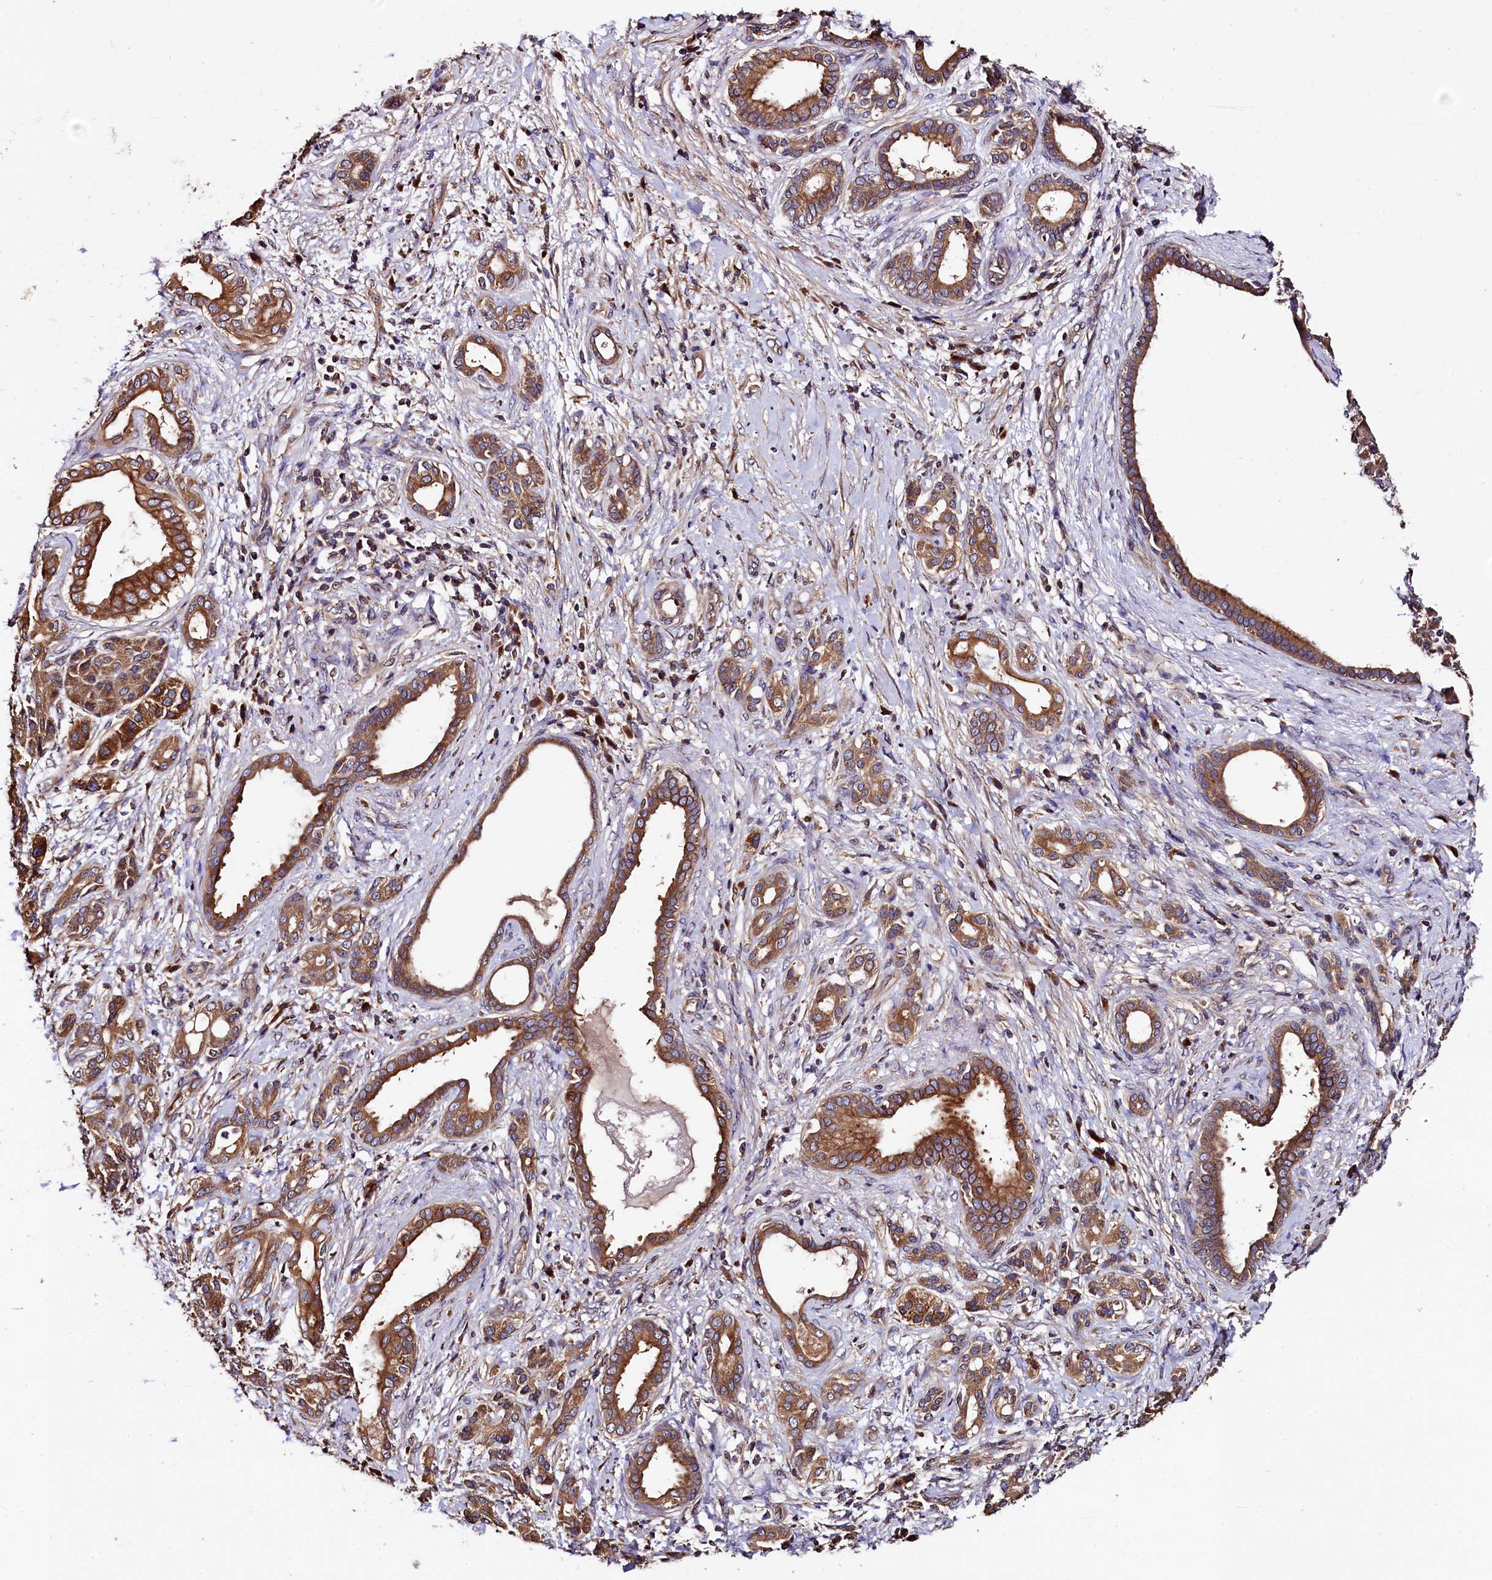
{"staining": {"intensity": "moderate", "quantity": ">75%", "location": "cytoplasmic/membranous"}, "tissue": "pancreatic cancer", "cell_type": "Tumor cells", "image_type": "cancer", "snomed": [{"axis": "morphology", "description": "Adenocarcinoma, NOS"}, {"axis": "topography", "description": "Pancreas"}], "caption": "This photomicrograph reveals pancreatic adenocarcinoma stained with immunohistochemistry (IHC) to label a protein in brown. The cytoplasmic/membranous of tumor cells show moderate positivity for the protein. Nuclei are counter-stained blue.", "gene": "KLC2", "patient": {"sex": "female", "age": 55}}